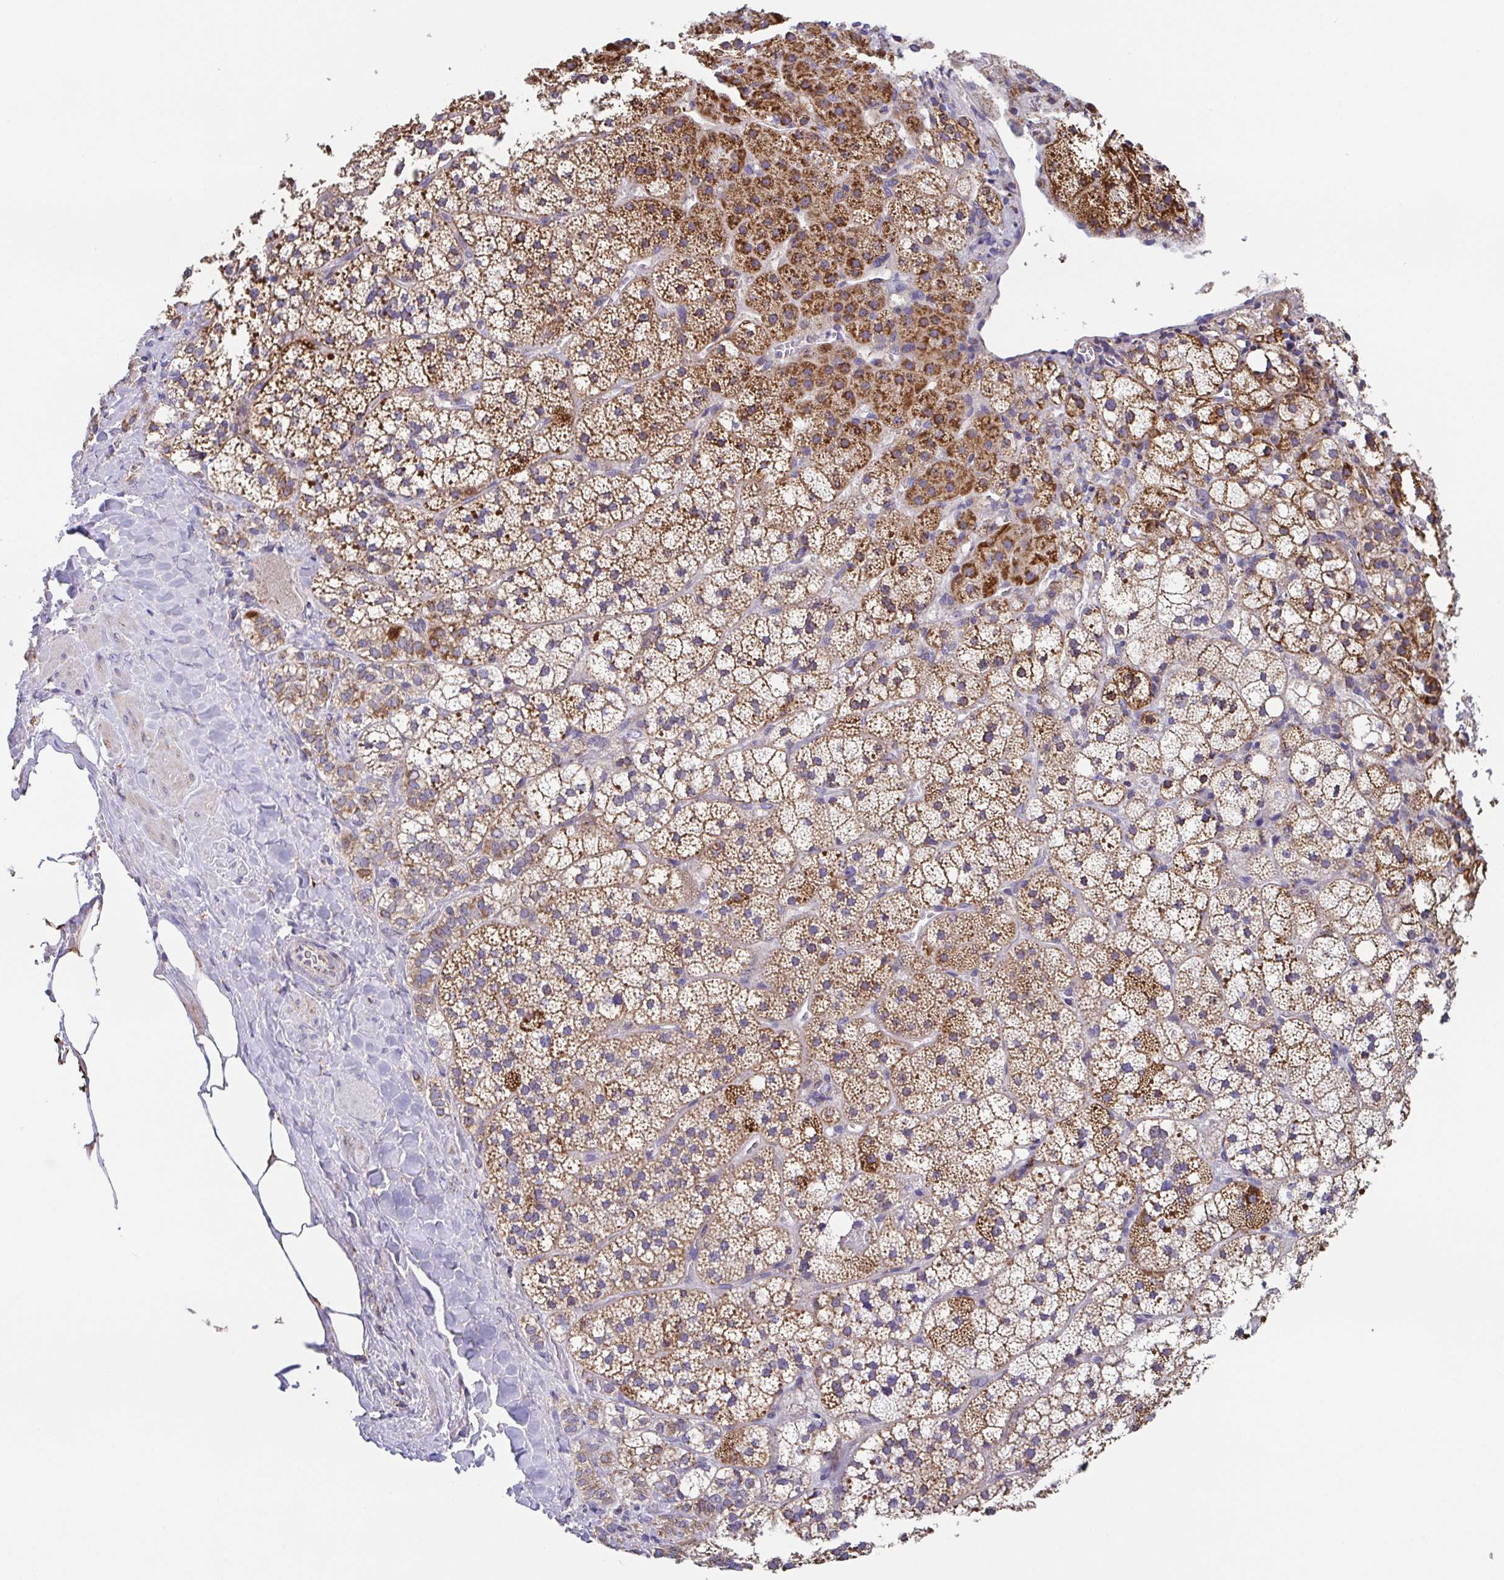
{"staining": {"intensity": "strong", "quantity": "25%-75%", "location": "cytoplasmic/membranous"}, "tissue": "adrenal gland", "cell_type": "Glandular cells", "image_type": "normal", "snomed": [{"axis": "morphology", "description": "Normal tissue, NOS"}, {"axis": "topography", "description": "Adrenal gland"}], "caption": "High-magnification brightfield microscopy of unremarkable adrenal gland stained with DAB (brown) and counterstained with hematoxylin (blue). glandular cells exhibit strong cytoplasmic/membranous staining is present in about25%-75% of cells.", "gene": "GINM1", "patient": {"sex": "male", "age": 53}}